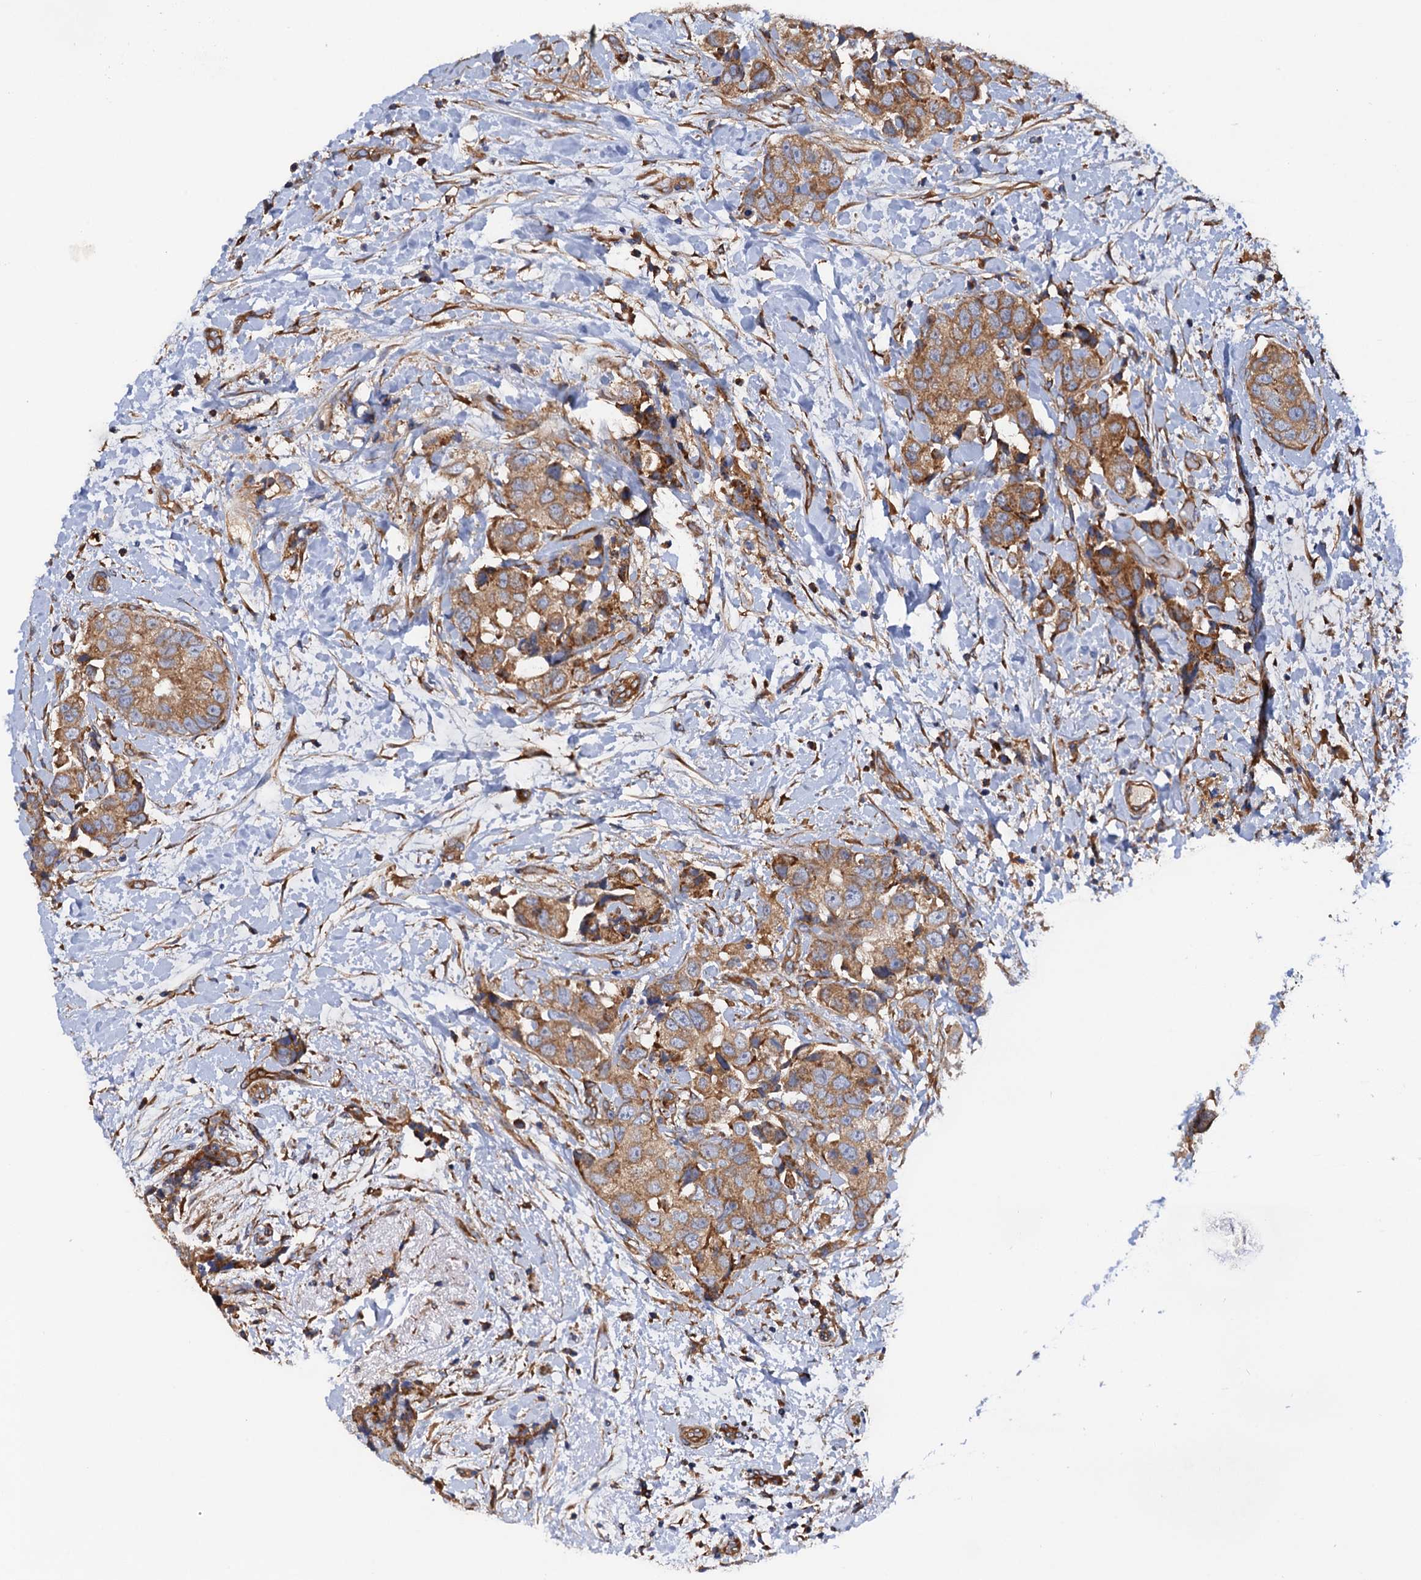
{"staining": {"intensity": "moderate", "quantity": ">75%", "location": "cytoplasmic/membranous"}, "tissue": "breast cancer", "cell_type": "Tumor cells", "image_type": "cancer", "snomed": [{"axis": "morphology", "description": "Normal tissue, NOS"}, {"axis": "morphology", "description": "Duct carcinoma"}, {"axis": "topography", "description": "Breast"}], "caption": "Human intraductal carcinoma (breast) stained for a protein (brown) demonstrates moderate cytoplasmic/membranous positive positivity in about >75% of tumor cells.", "gene": "MRPL48", "patient": {"sex": "female", "age": 62}}